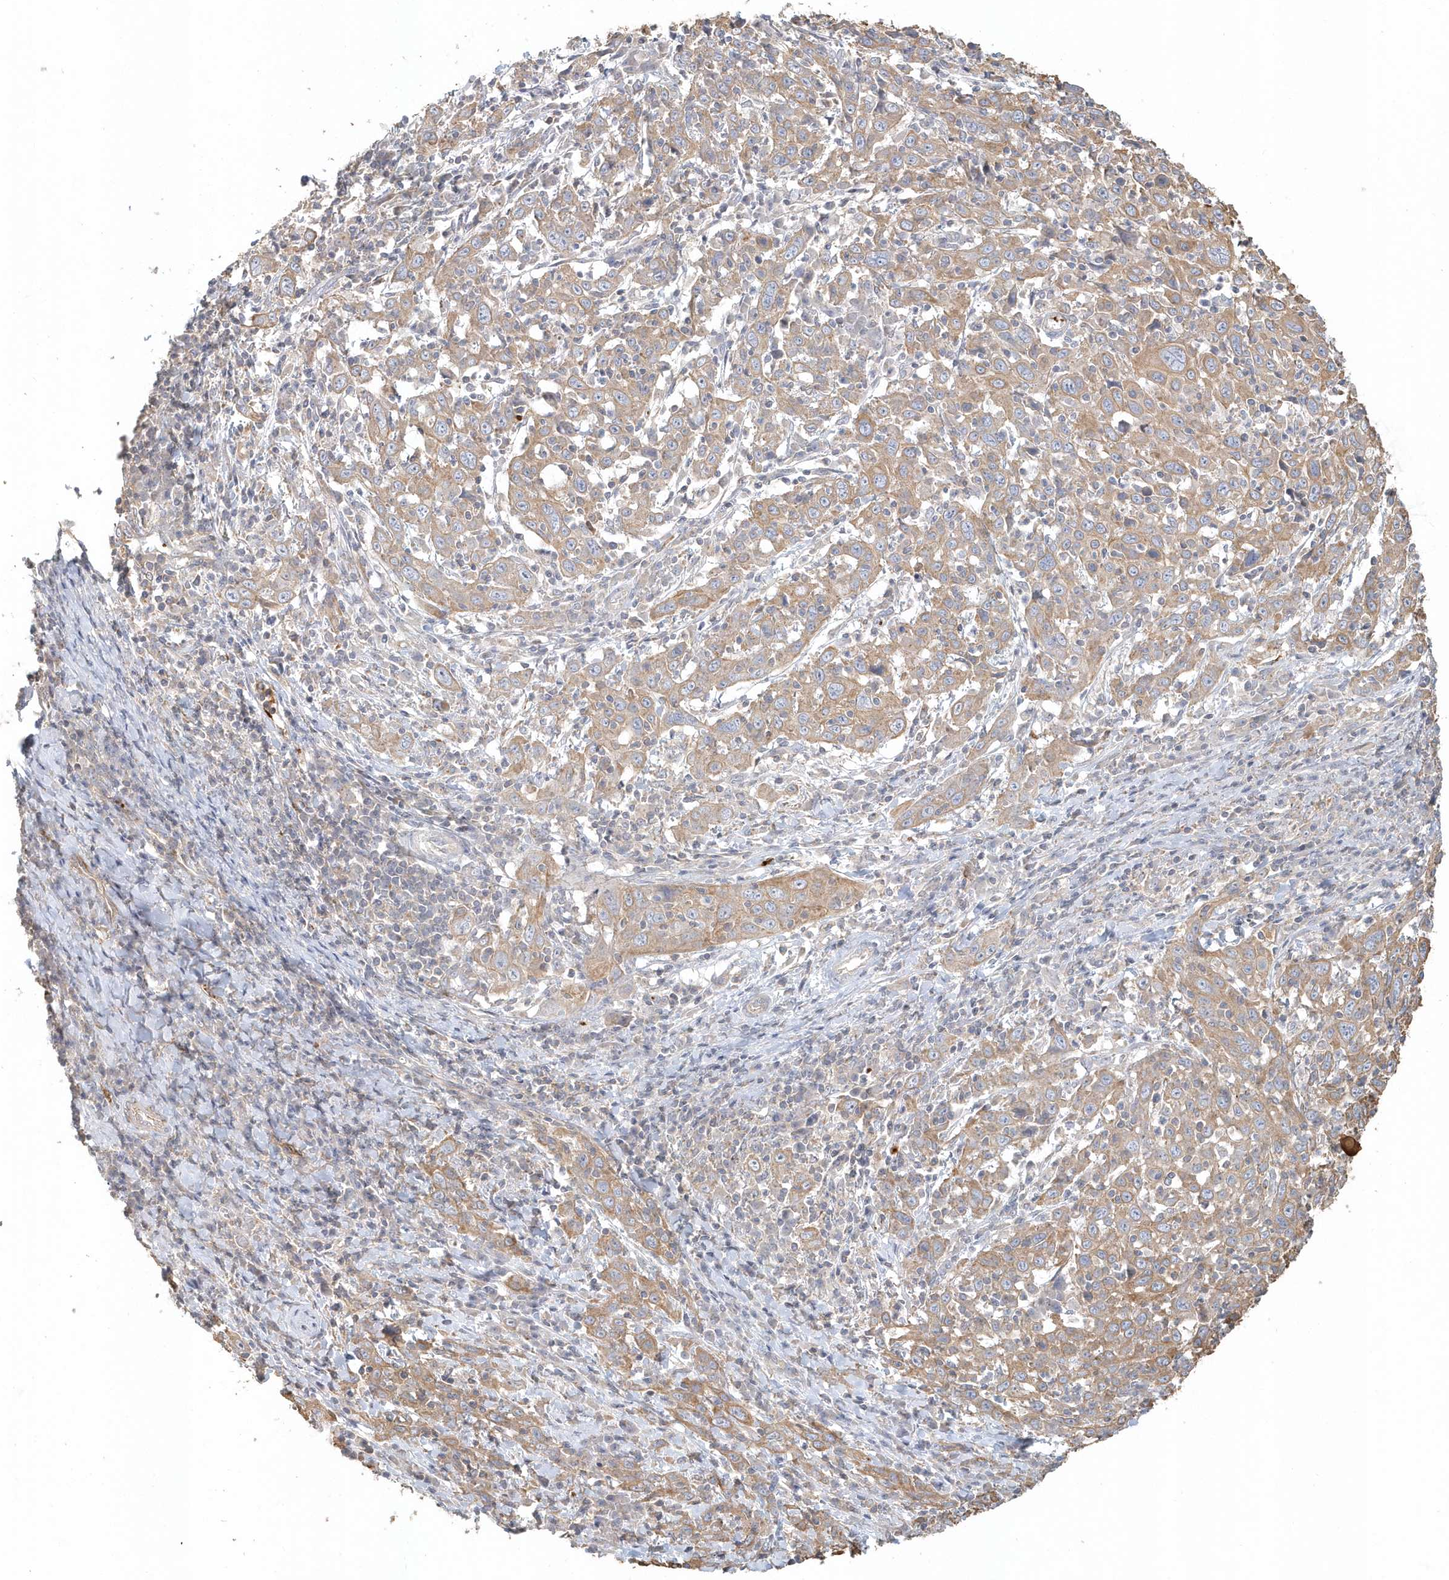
{"staining": {"intensity": "weak", "quantity": ">75%", "location": "cytoplasmic/membranous"}, "tissue": "cervical cancer", "cell_type": "Tumor cells", "image_type": "cancer", "snomed": [{"axis": "morphology", "description": "Squamous cell carcinoma, NOS"}, {"axis": "topography", "description": "Cervix"}], "caption": "Weak cytoplasmic/membranous staining is present in approximately >75% of tumor cells in squamous cell carcinoma (cervical).", "gene": "MMRN1", "patient": {"sex": "female", "age": 46}}